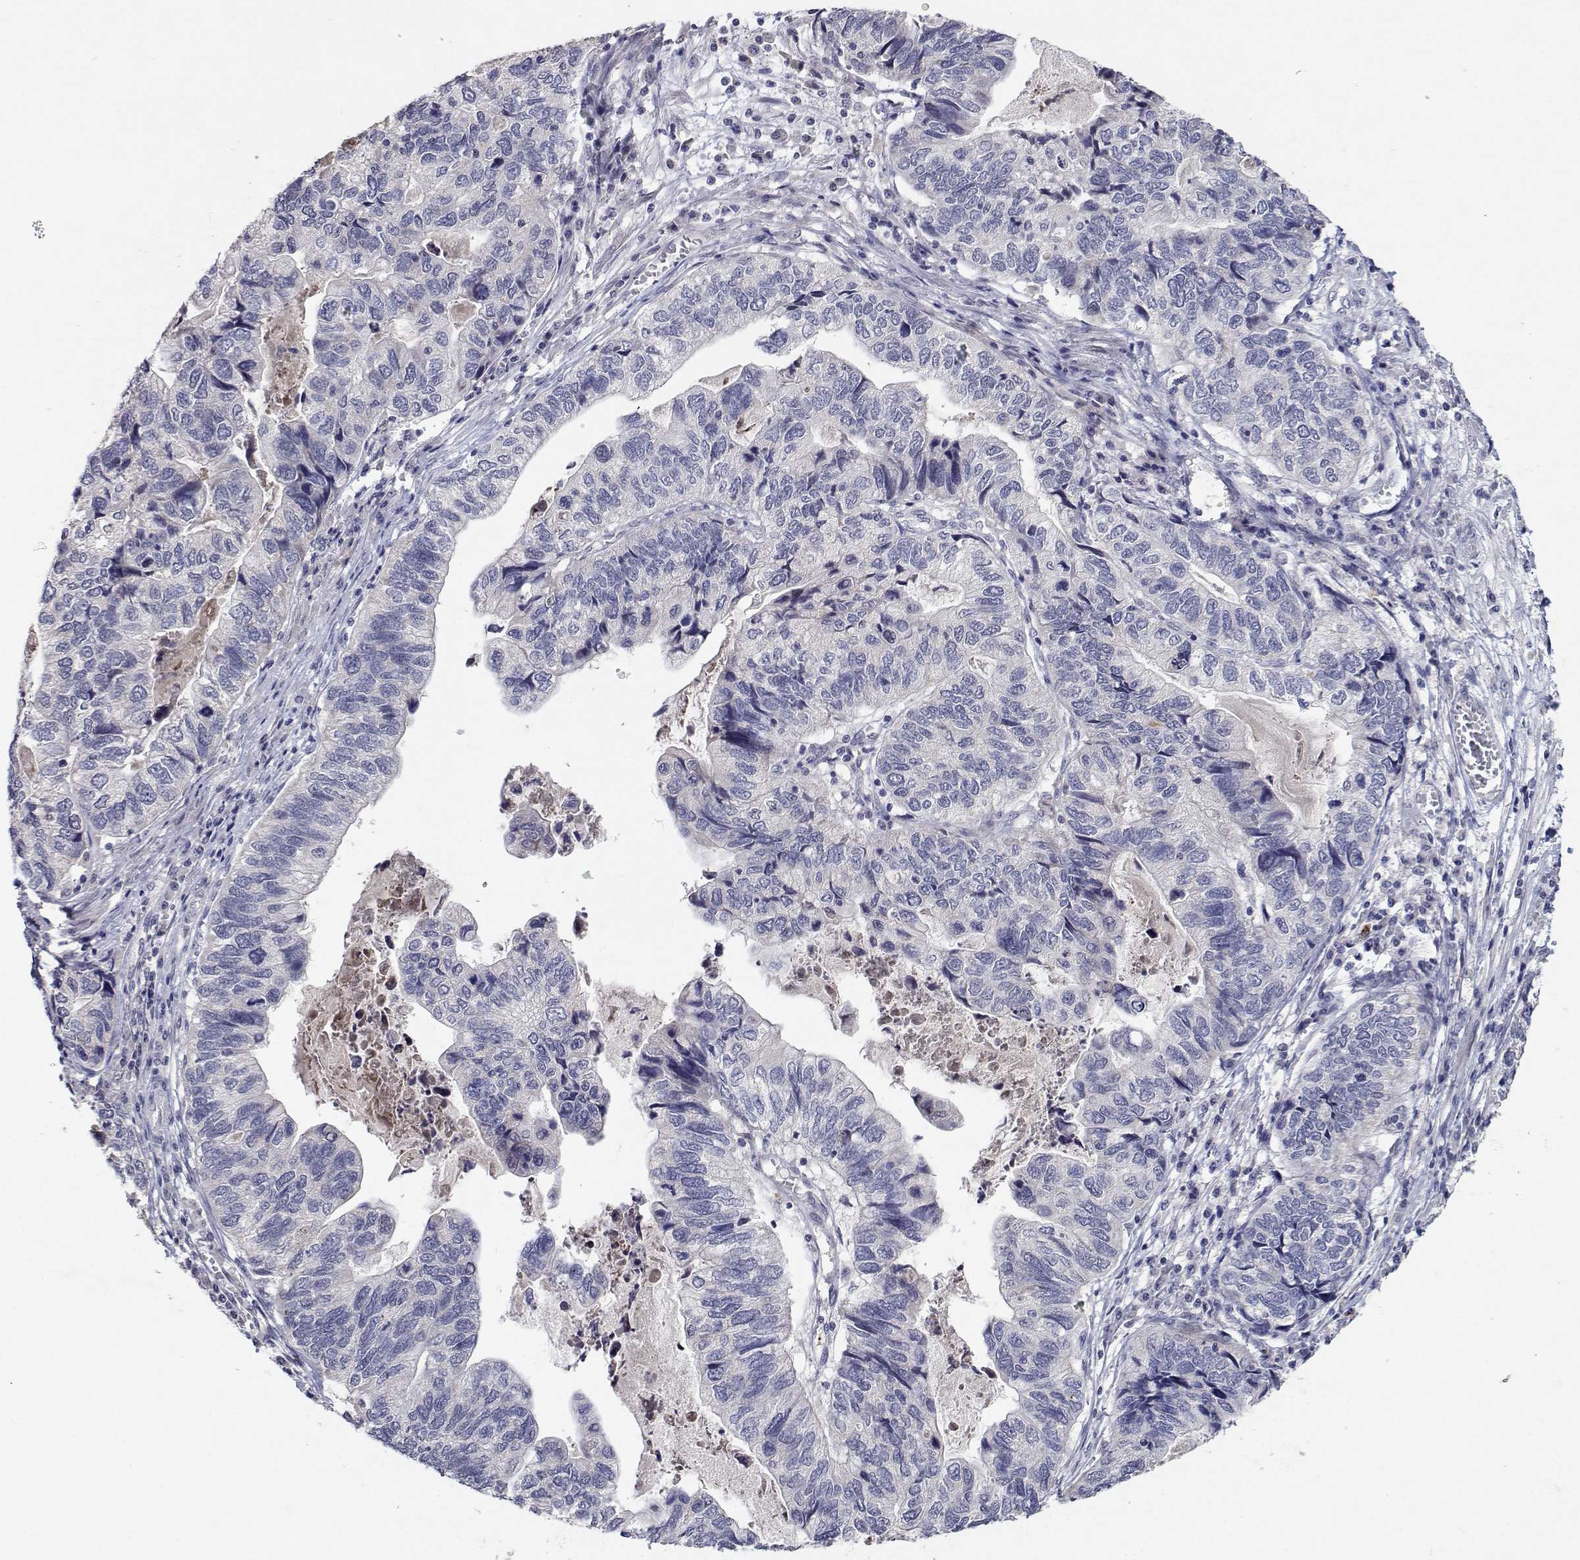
{"staining": {"intensity": "negative", "quantity": "none", "location": "none"}, "tissue": "stomach cancer", "cell_type": "Tumor cells", "image_type": "cancer", "snomed": [{"axis": "morphology", "description": "Adenocarcinoma, NOS"}, {"axis": "topography", "description": "Stomach, upper"}], "caption": "The micrograph displays no significant positivity in tumor cells of stomach cancer (adenocarcinoma).", "gene": "RBPJL", "patient": {"sex": "female", "age": 67}}